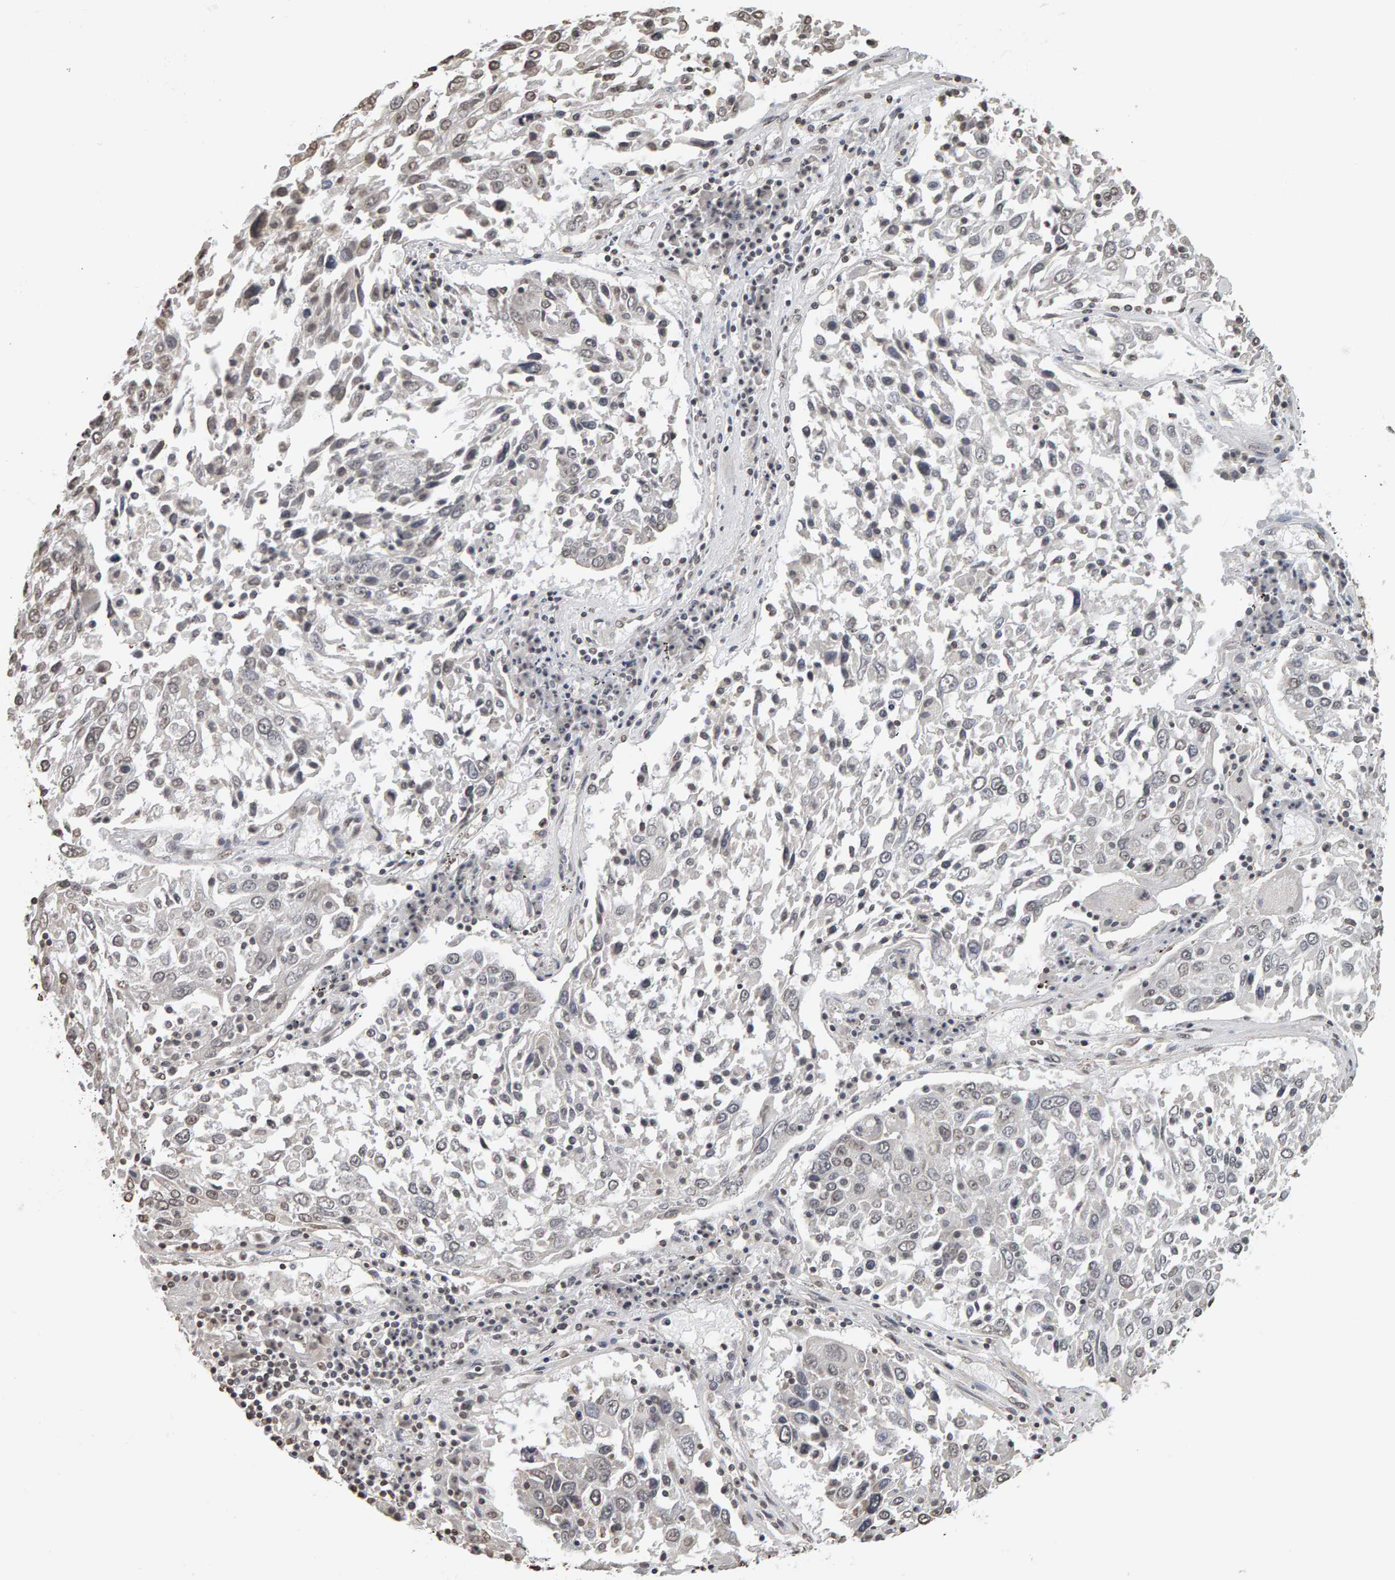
{"staining": {"intensity": "weak", "quantity": "25%-75%", "location": "nuclear"}, "tissue": "lung cancer", "cell_type": "Tumor cells", "image_type": "cancer", "snomed": [{"axis": "morphology", "description": "Squamous cell carcinoma, NOS"}, {"axis": "topography", "description": "Lung"}], "caption": "Immunohistochemical staining of lung cancer (squamous cell carcinoma) exhibits low levels of weak nuclear protein positivity in approximately 25%-75% of tumor cells.", "gene": "AFF4", "patient": {"sex": "male", "age": 65}}